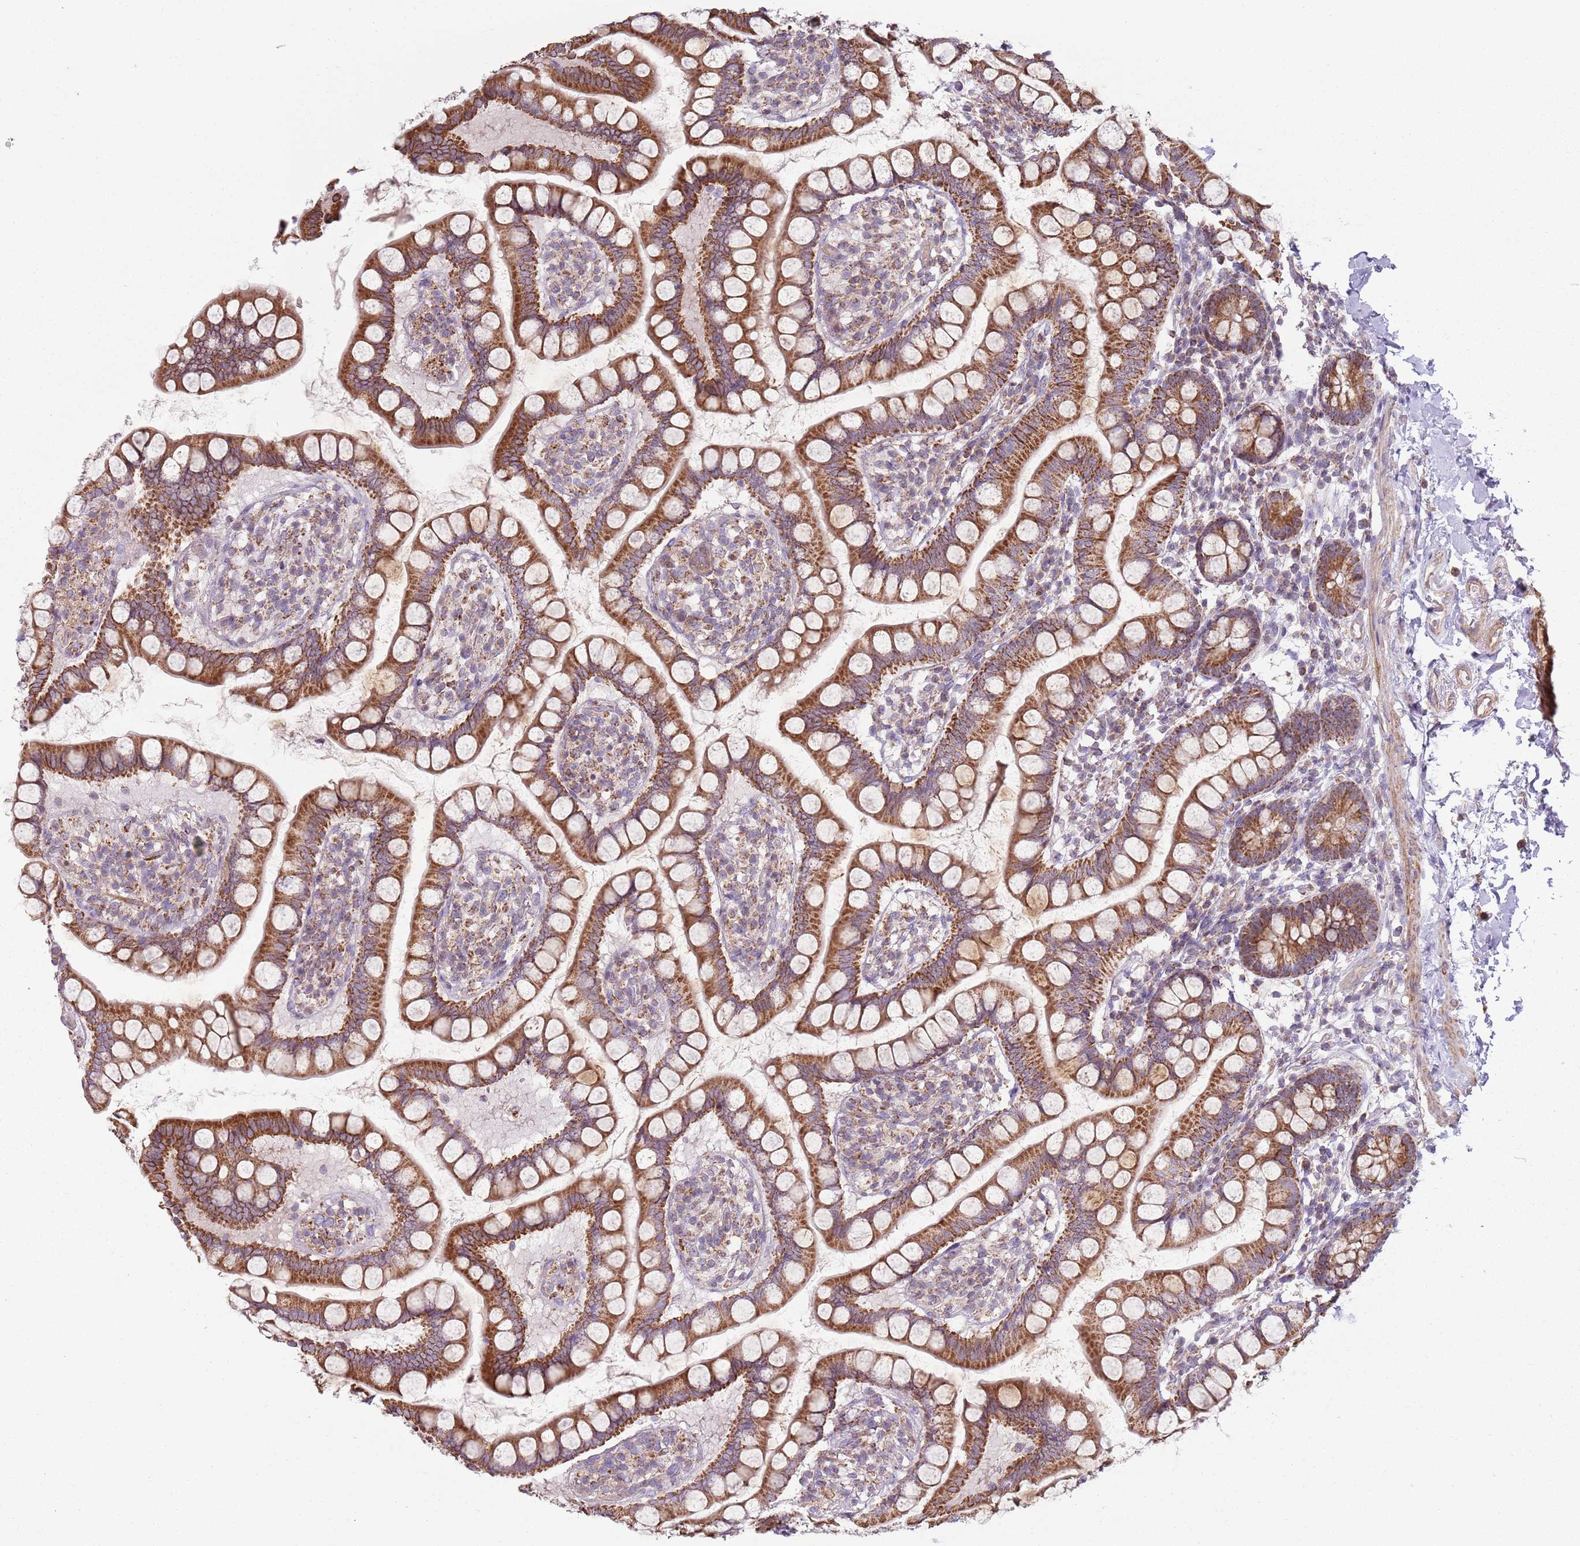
{"staining": {"intensity": "strong", "quantity": ">75%", "location": "cytoplasmic/membranous"}, "tissue": "small intestine", "cell_type": "Glandular cells", "image_type": "normal", "snomed": [{"axis": "morphology", "description": "Normal tissue, NOS"}, {"axis": "topography", "description": "Small intestine"}], "caption": "The image shows a brown stain indicating the presence of a protein in the cytoplasmic/membranous of glandular cells in small intestine.", "gene": "GAS8", "patient": {"sex": "female", "age": 84}}